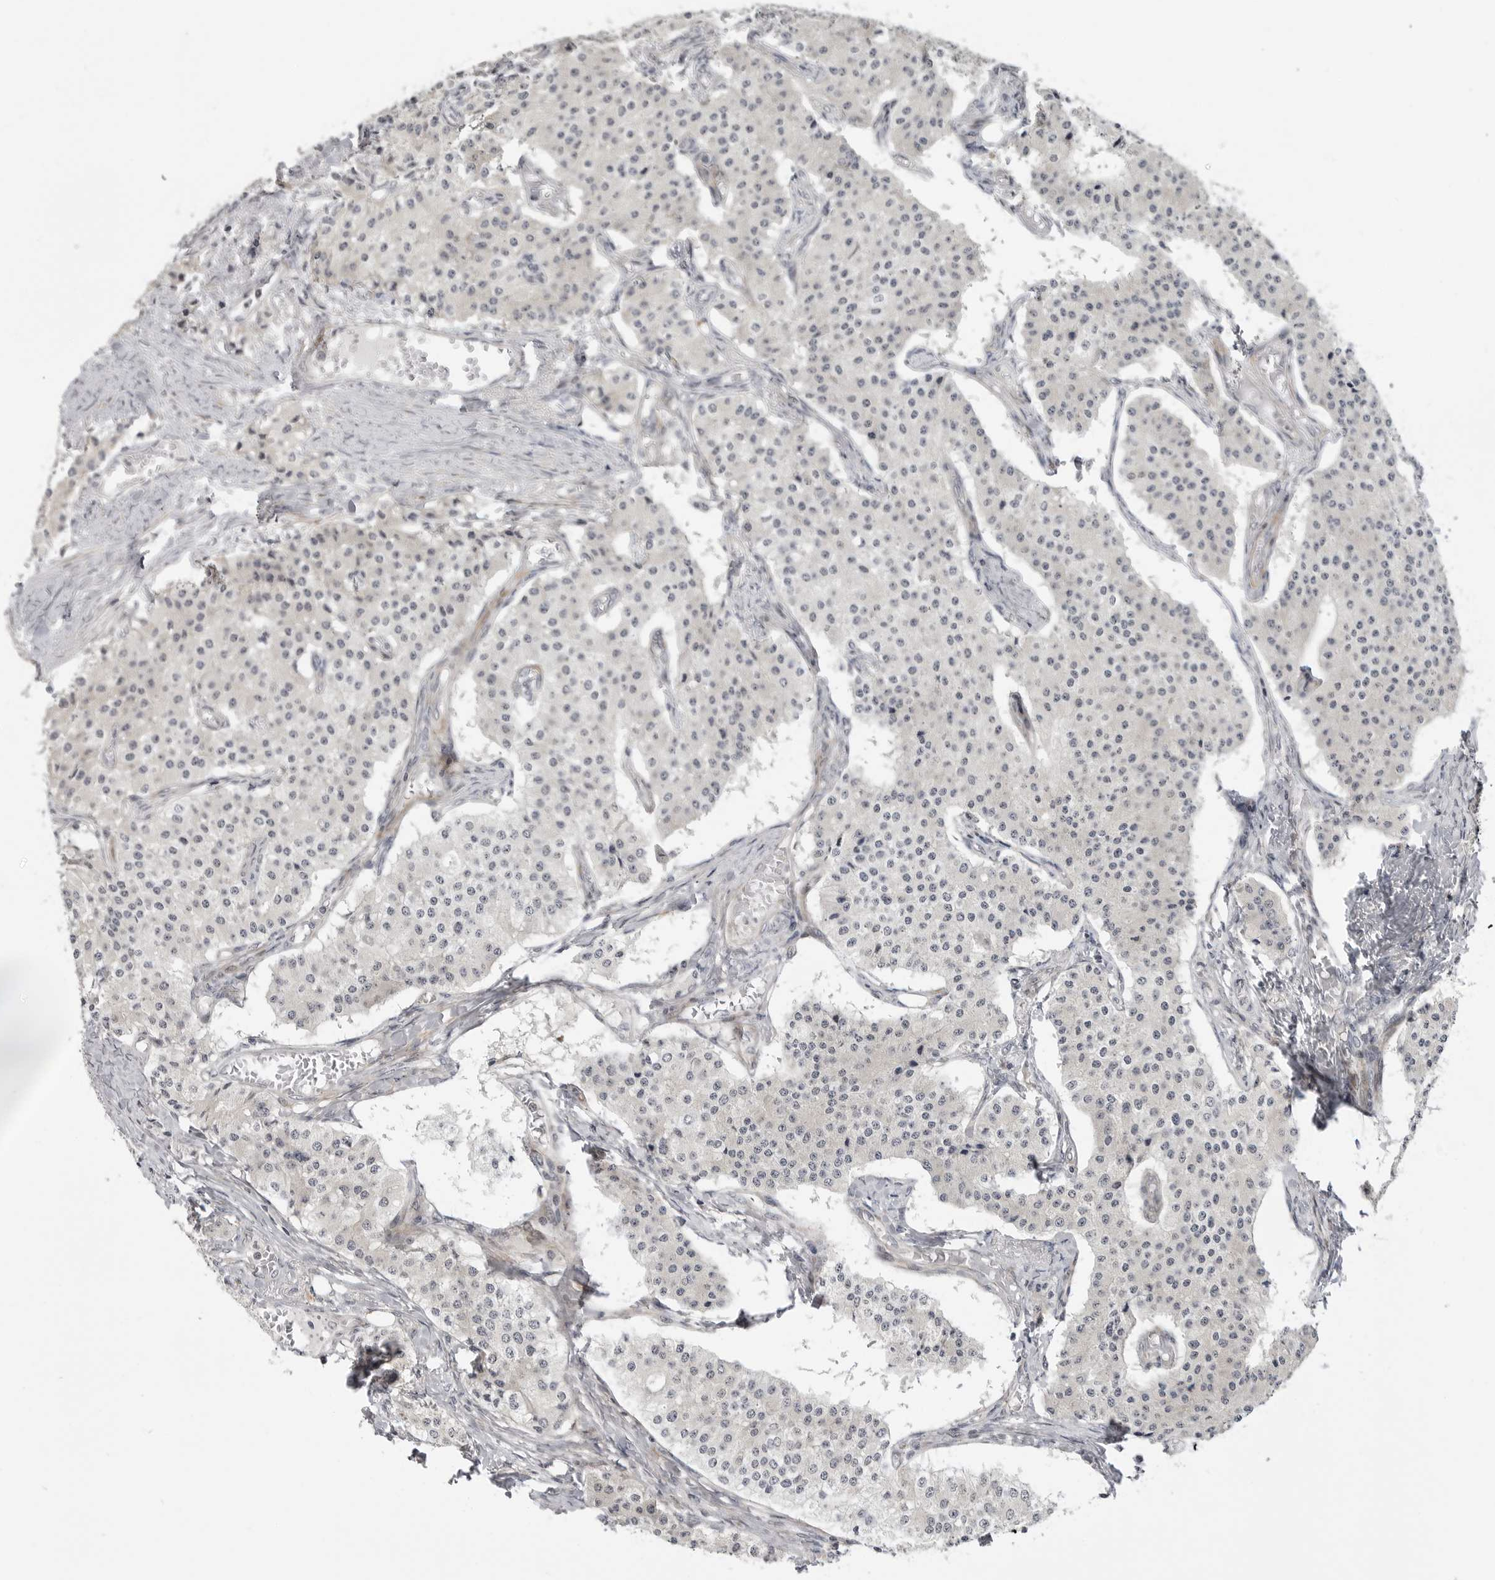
{"staining": {"intensity": "negative", "quantity": "none", "location": "none"}, "tissue": "carcinoid", "cell_type": "Tumor cells", "image_type": "cancer", "snomed": [{"axis": "morphology", "description": "Carcinoid, malignant, NOS"}, {"axis": "topography", "description": "Colon"}], "caption": "Immunohistochemical staining of human carcinoid displays no significant staining in tumor cells. (DAB immunohistochemistry visualized using brightfield microscopy, high magnification).", "gene": "ADAMTS5", "patient": {"sex": "female", "age": 52}}